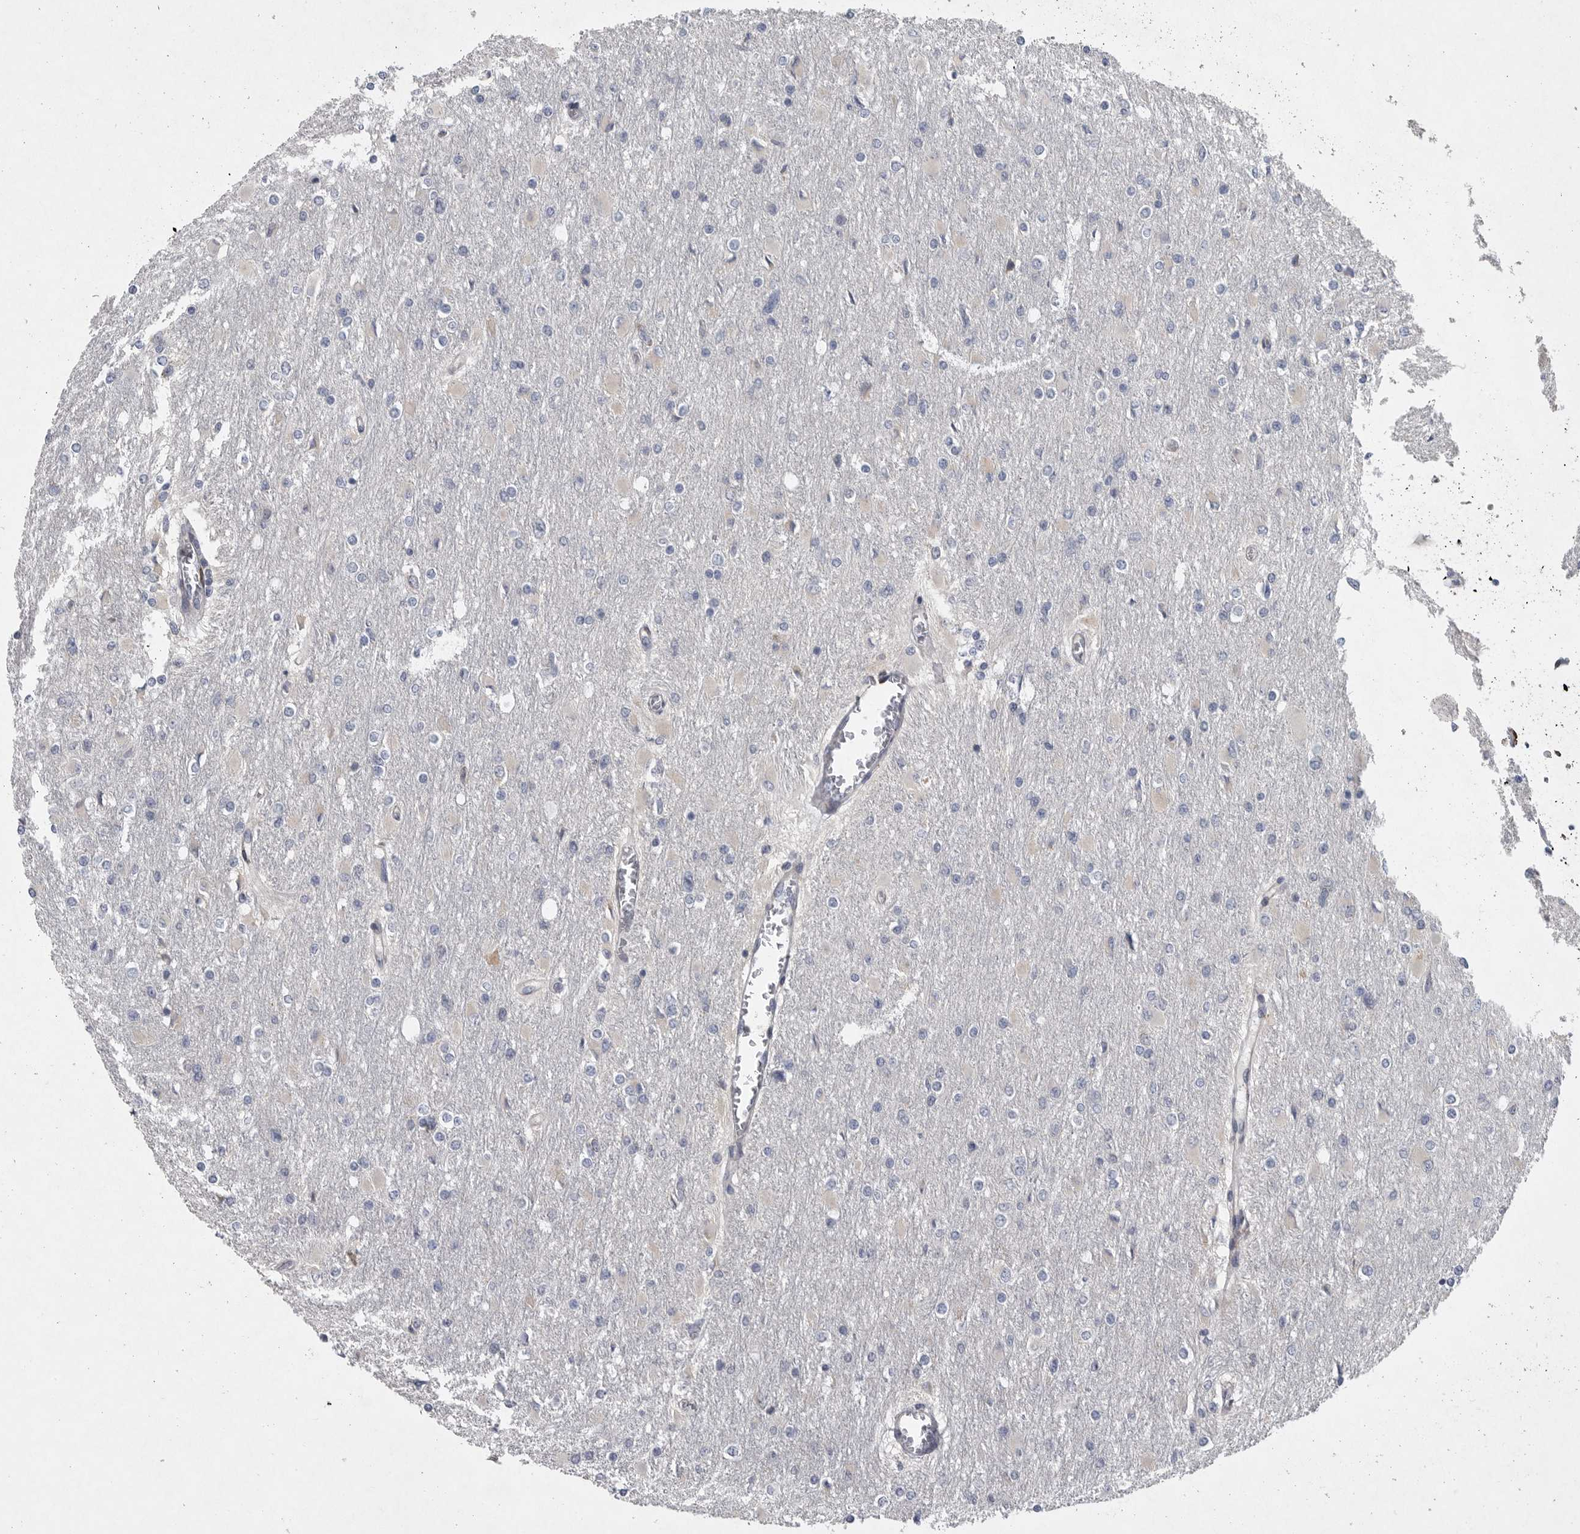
{"staining": {"intensity": "negative", "quantity": "none", "location": "none"}, "tissue": "glioma", "cell_type": "Tumor cells", "image_type": "cancer", "snomed": [{"axis": "morphology", "description": "Glioma, malignant, High grade"}, {"axis": "topography", "description": "Cerebral cortex"}], "caption": "Protein analysis of glioma exhibits no significant staining in tumor cells. (DAB (3,3'-diaminobenzidine) immunohistochemistry (IHC) with hematoxylin counter stain).", "gene": "MINPP1", "patient": {"sex": "female", "age": 36}}